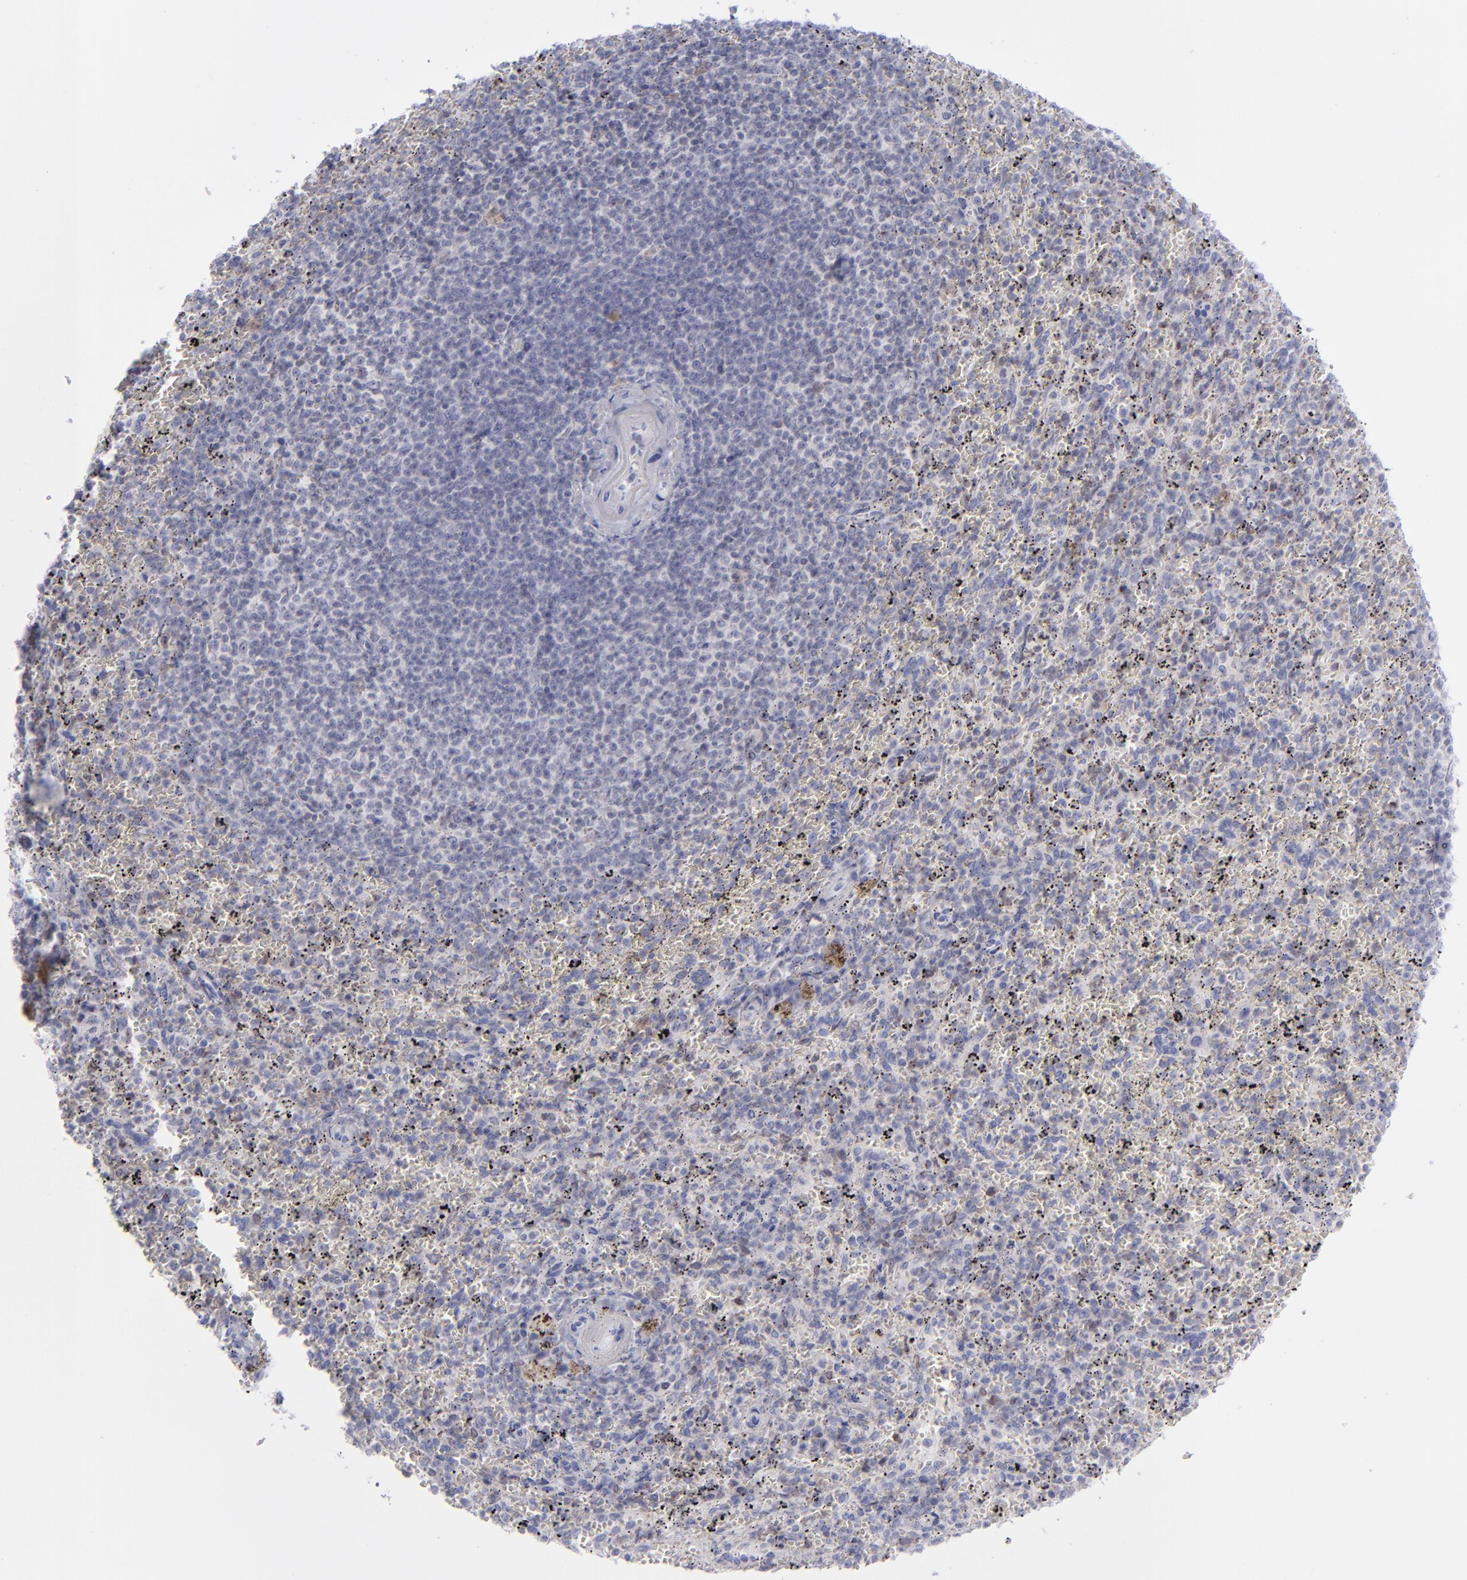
{"staining": {"intensity": "weak", "quantity": "<25%", "location": "cytoplasmic/membranous,nuclear"}, "tissue": "spleen", "cell_type": "Cells in red pulp", "image_type": "normal", "snomed": [{"axis": "morphology", "description": "Normal tissue, NOS"}, {"axis": "topography", "description": "Spleen"}], "caption": "This is an immunohistochemistry (IHC) image of normal human spleen. There is no expression in cells in red pulp.", "gene": "AURKA", "patient": {"sex": "female", "age": 43}}